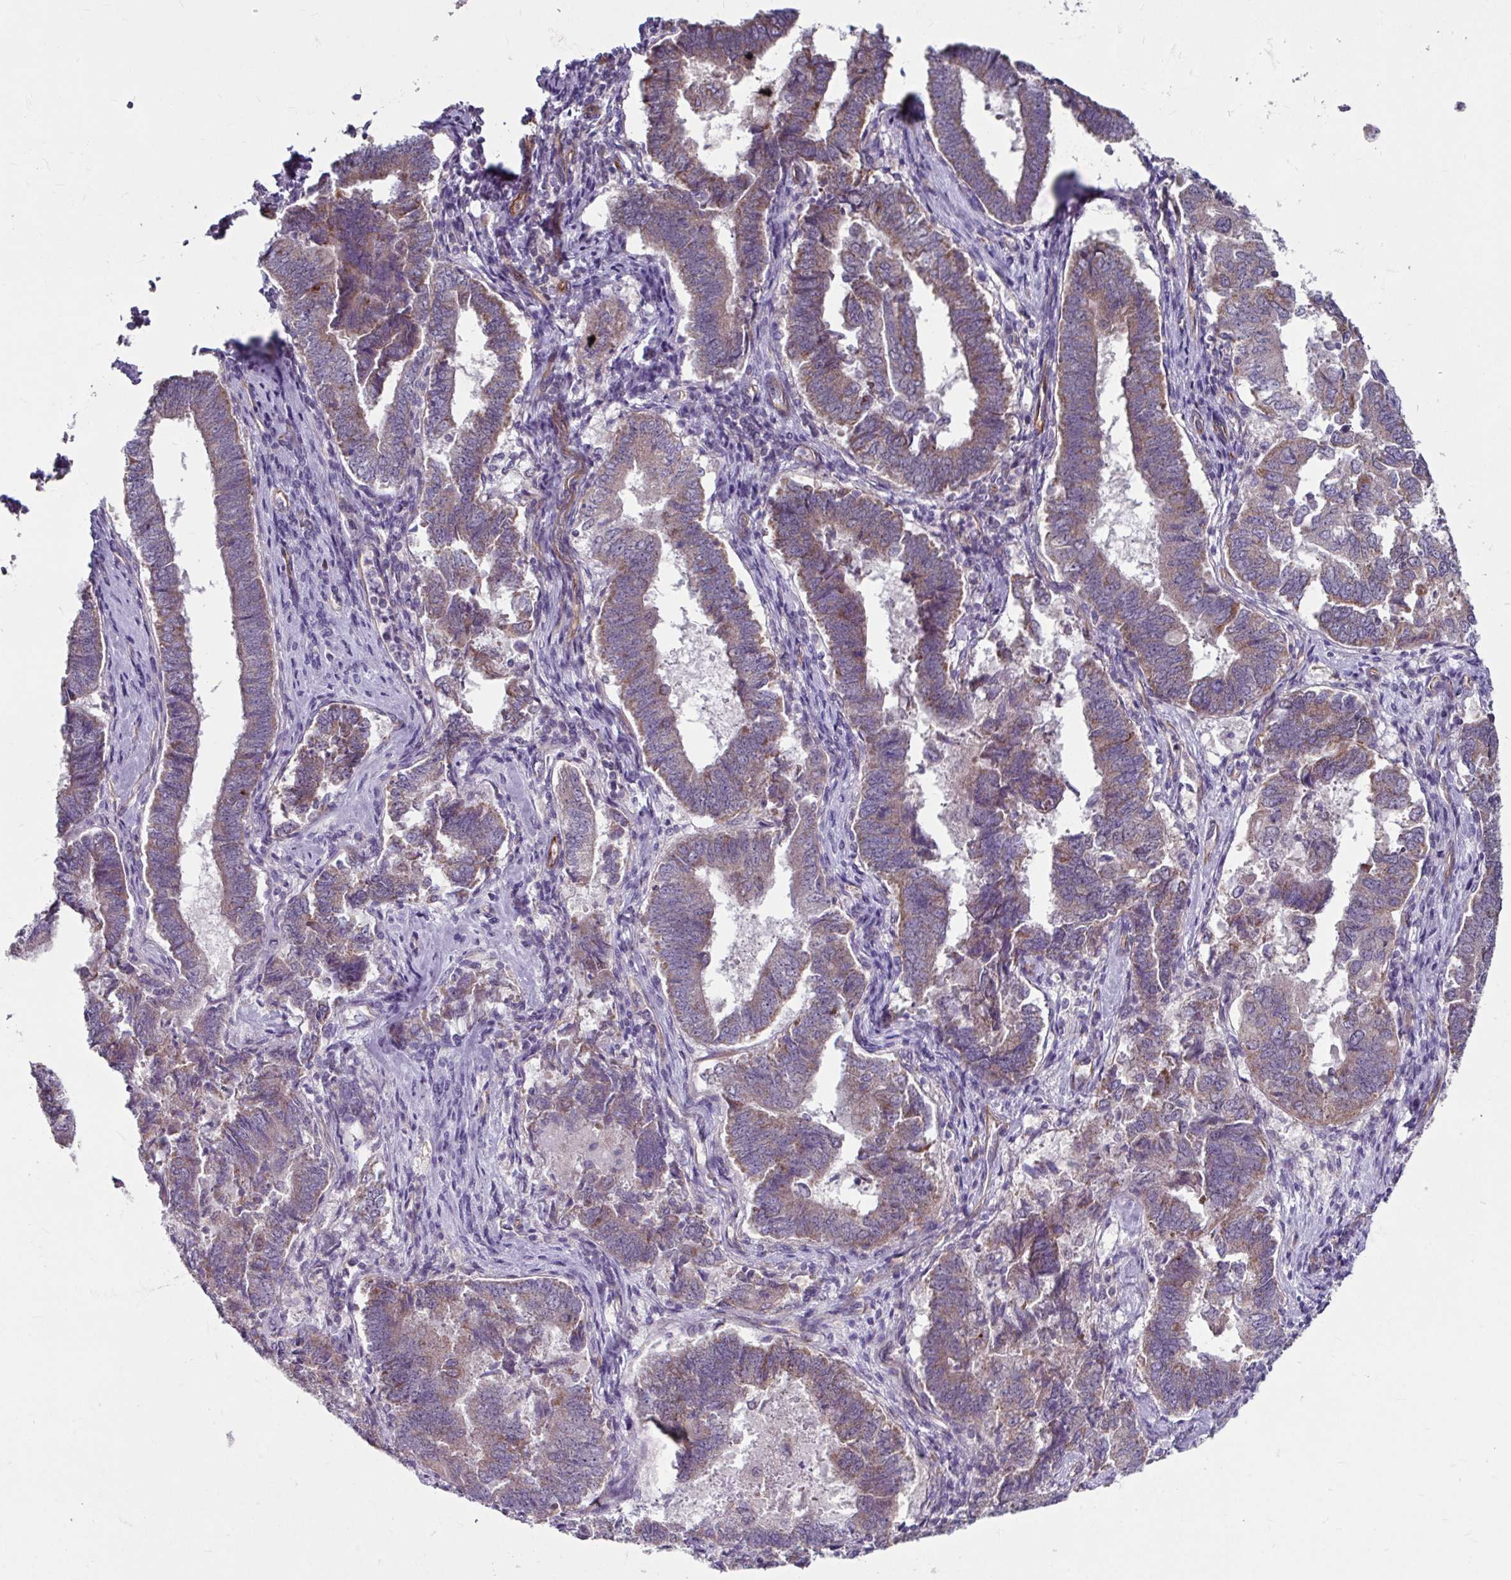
{"staining": {"intensity": "weak", "quantity": "25%-75%", "location": "cytoplasmic/membranous"}, "tissue": "endometrial cancer", "cell_type": "Tumor cells", "image_type": "cancer", "snomed": [{"axis": "morphology", "description": "Adenocarcinoma, NOS"}, {"axis": "topography", "description": "Endometrium"}], "caption": "Immunohistochemical staining of human endometrial adenocarcinoma displays weak cytoplasmic/membranous protein expression in approximately 25%-75% of tumor cells.", "gene": "DAAM2", "patient": {"sex": "female", "age": 72}}